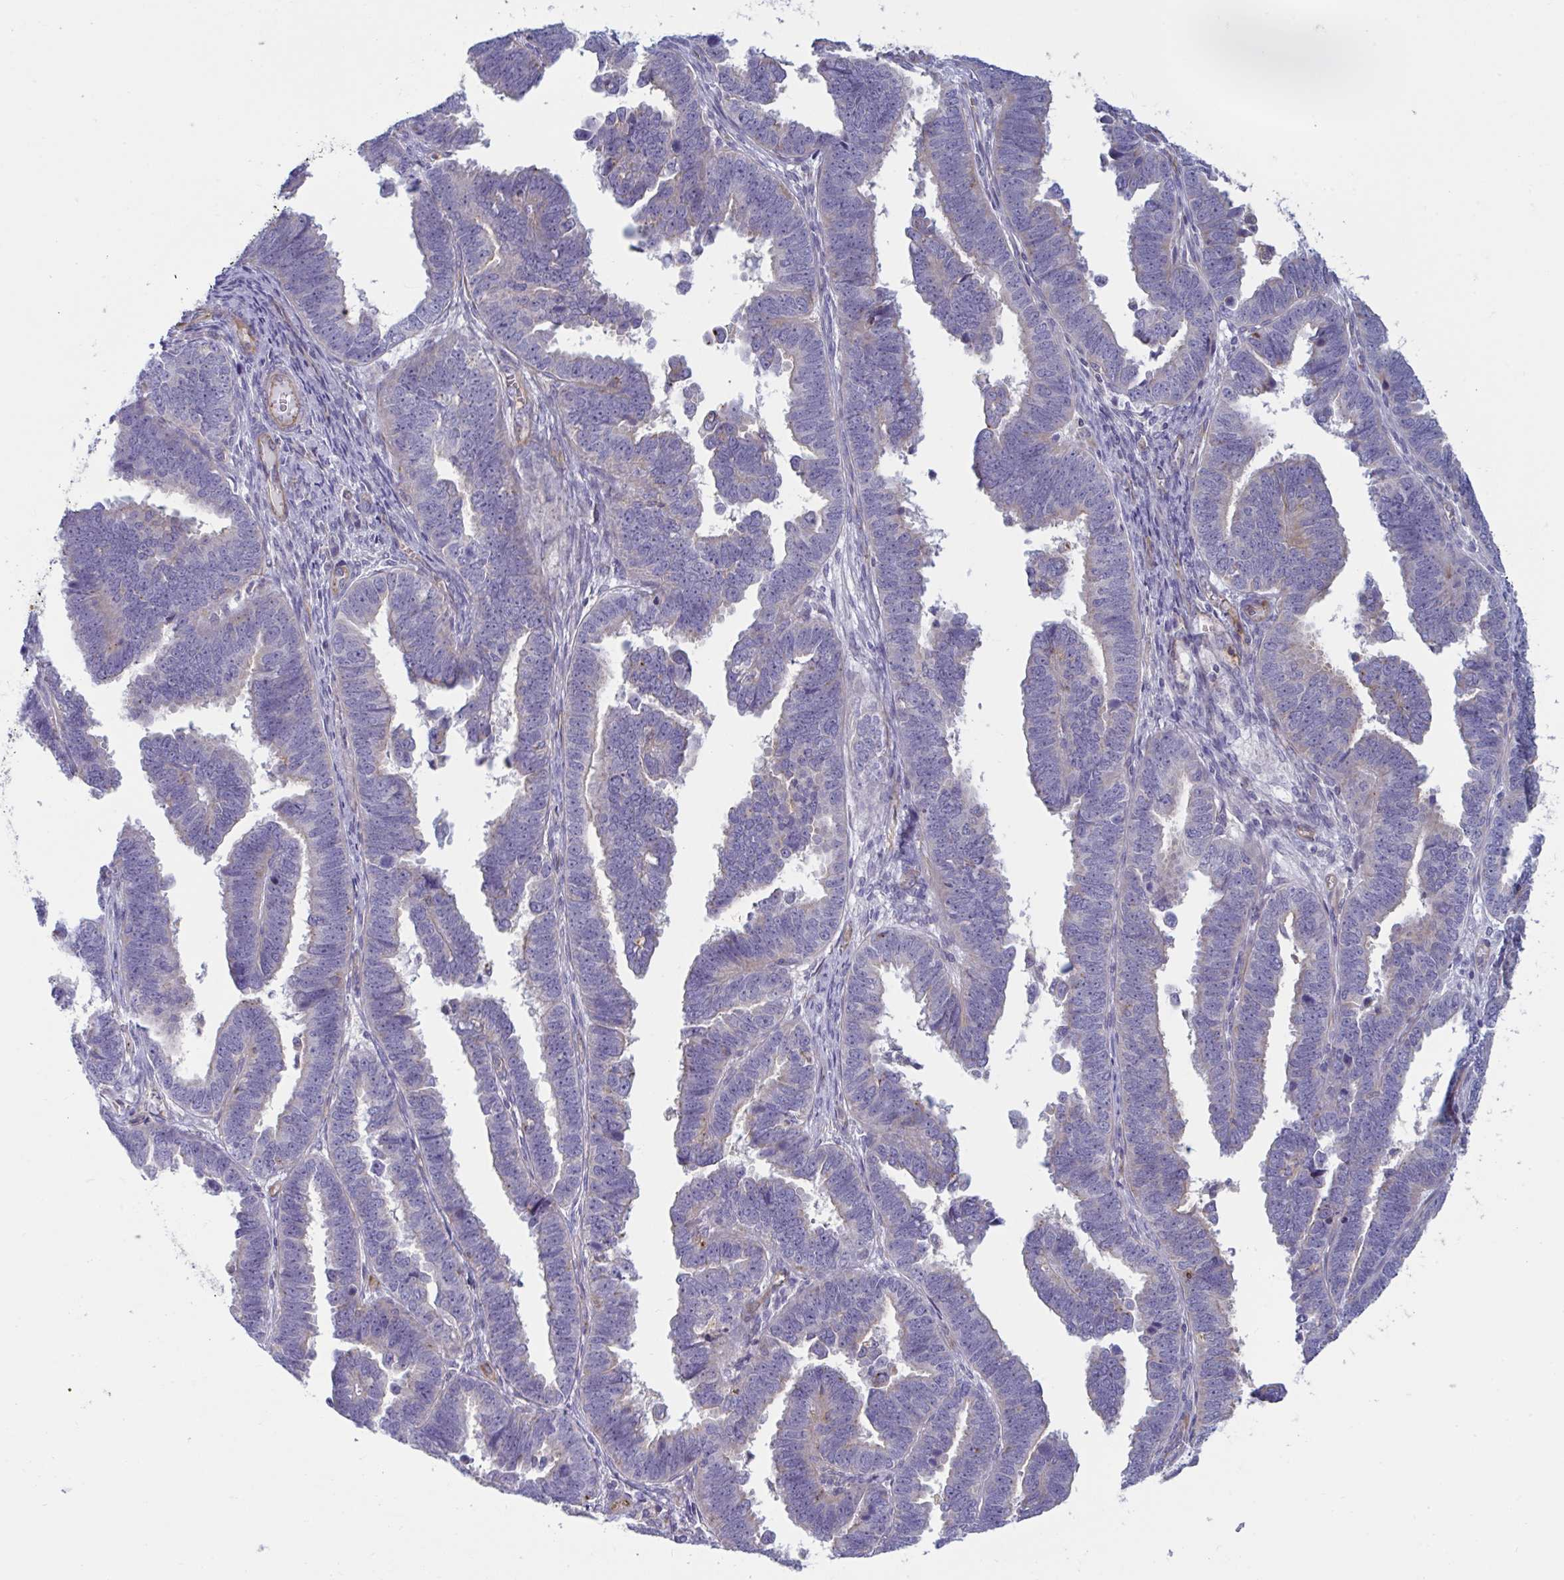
{"staining": {"intensity": "strong", "quantity": "<25%", "location": "cytoplasmic/membranous"}, "tissue": "endometrial cancer", "cell_type": "Tumor cells", "image_type": "cancer", "snomed": [{"axis": "morphology", "description": "Adenocarcinoma, NOS"}, {"axis": "topography", "description": "Endometrium"}], "caption": "Immunohistochemistry histopathology image of endometrial cancer (adenocarcinoma) stained for a protein (brown), which reveals medium levels of strong cytoplasmic/membranous expression in approximately <25% of tumor cells.", "gene": "SLC9A6", "patient": {"sex": "female", "age": 75}}